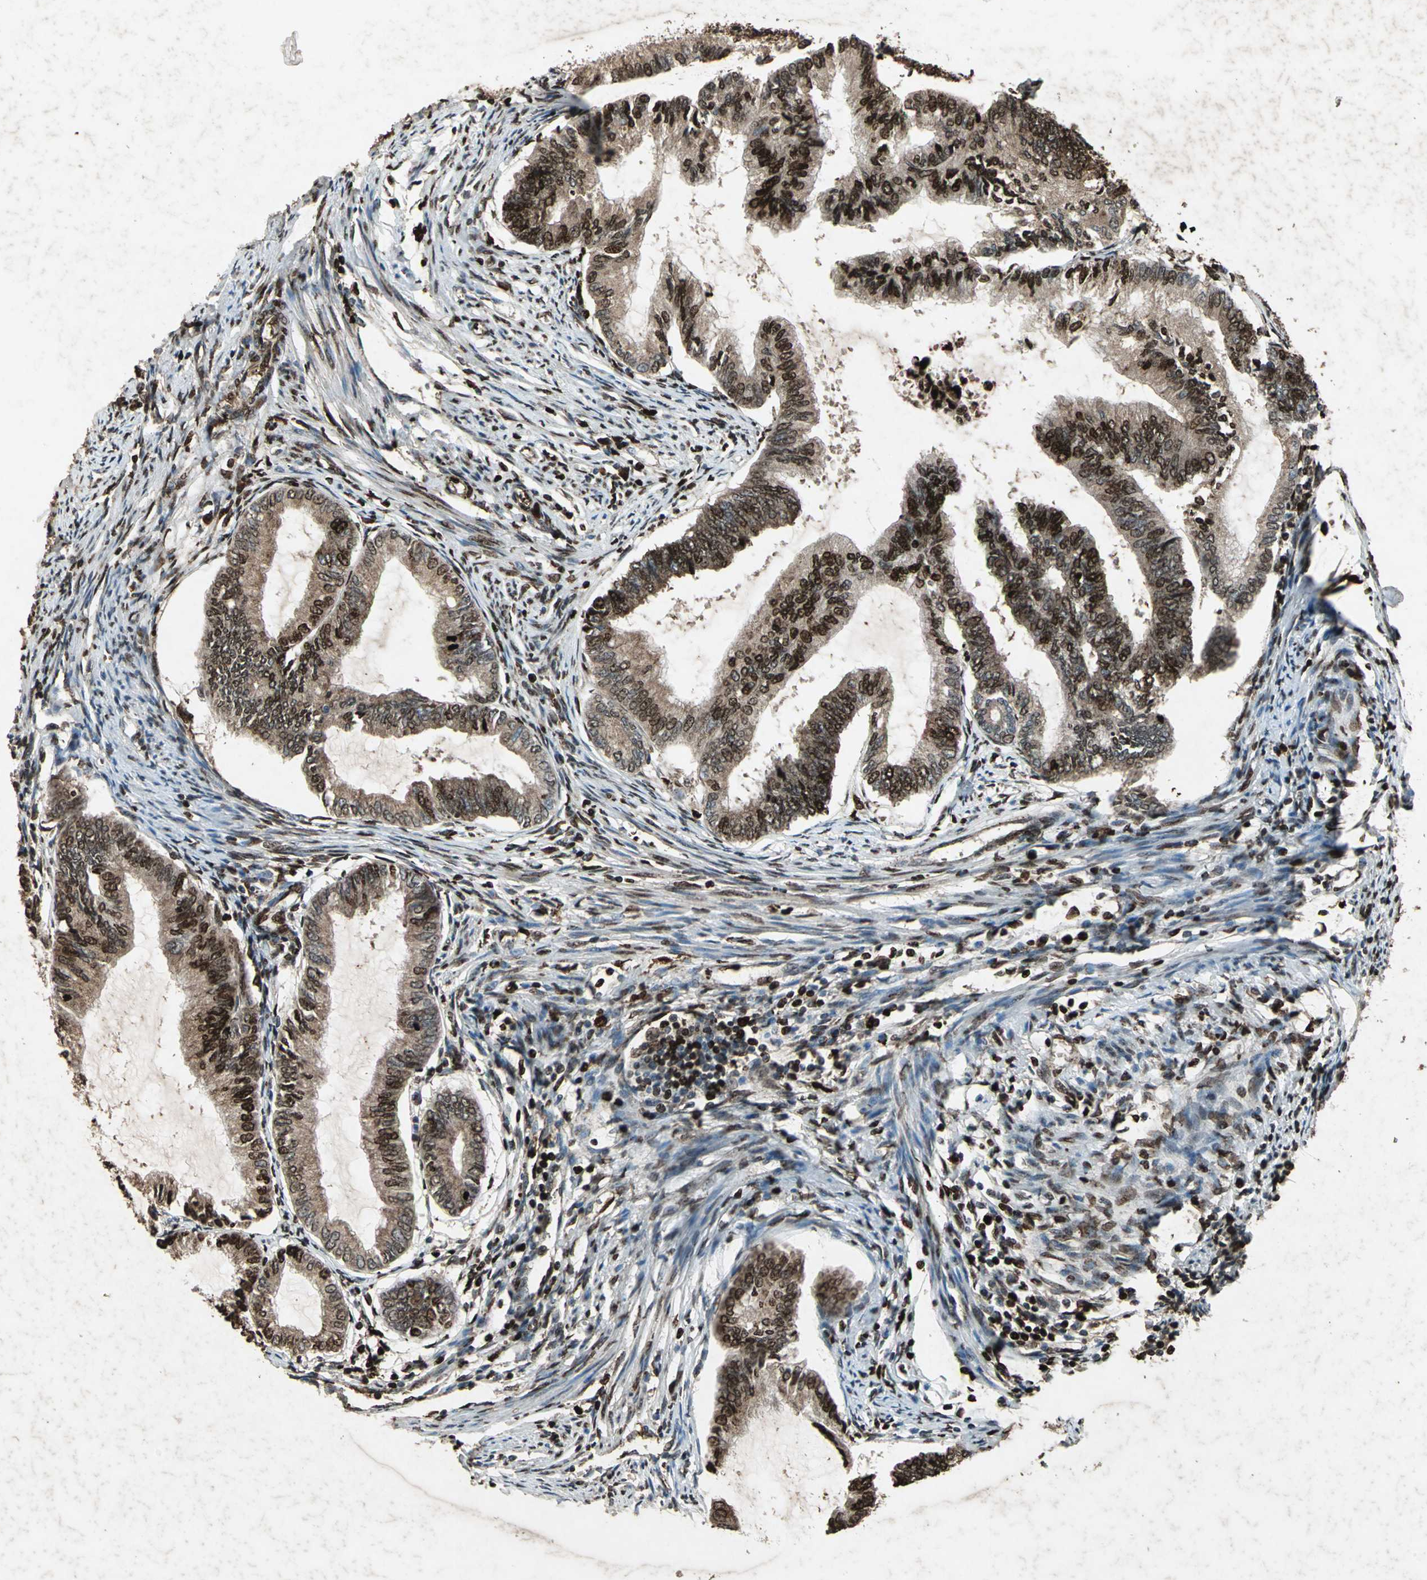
{"staining": {"intensity": "strong", "quantity": ">75%", "location": "cytoplasmic/membranous,nuclear"}, "tissue": "endometrial cancer", "cell_type": "Tumor cells", "image_type": "cancer", "snomed": [{"axis": "morphology", "description": "Adenocarcinoma, NOS"}, {"axis": "topography", "description": "Endometrium"}], "caption": "Endometrial cancer was stained to show a protein in brown. There is high levels of strong cytoplasmic/membranous and nuclear positivity in about >75% of tumor cells.", "gene": "SEPTIN4", "patient": {"sex": "female", "age": 86}}